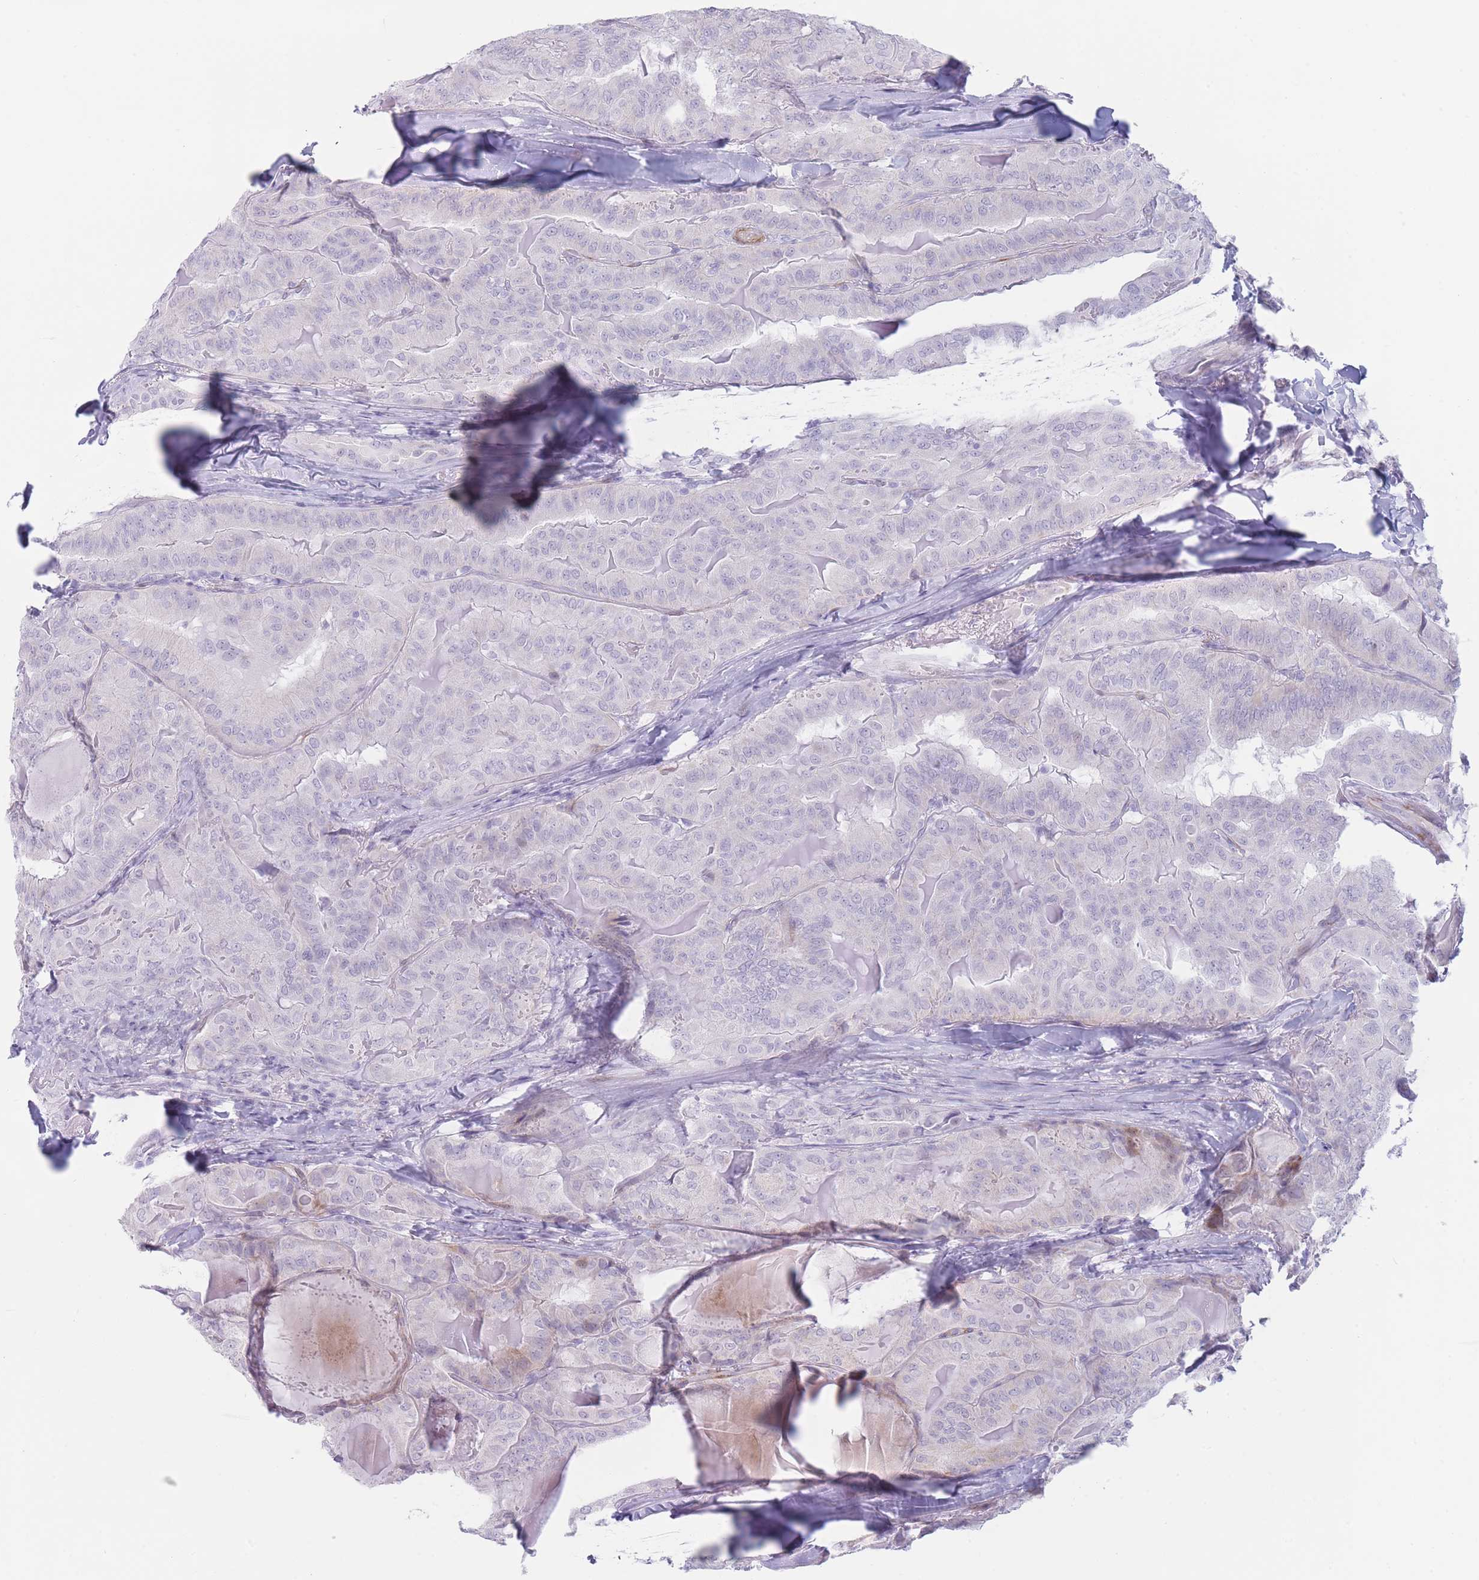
{"staining": {"intensity": "negative", "quantity": "none", "location": "none"}, "tissue": "thyroid cancer", "cell_type": "Tumor cells", "image_type": "cancer", "snomed": [{"axis": "morphology", "description": "Papillary adenocarcinoma, NOS"}, {"axis": "topography", "description": "Thyroid gland"}], "caption": "Human thyroid papillary adenocarcinoma stained for a protein using IHC reveals no staining in tumor cells.", "gene": "IFNA6", "patient": {"sex": "female", "age": 68}}